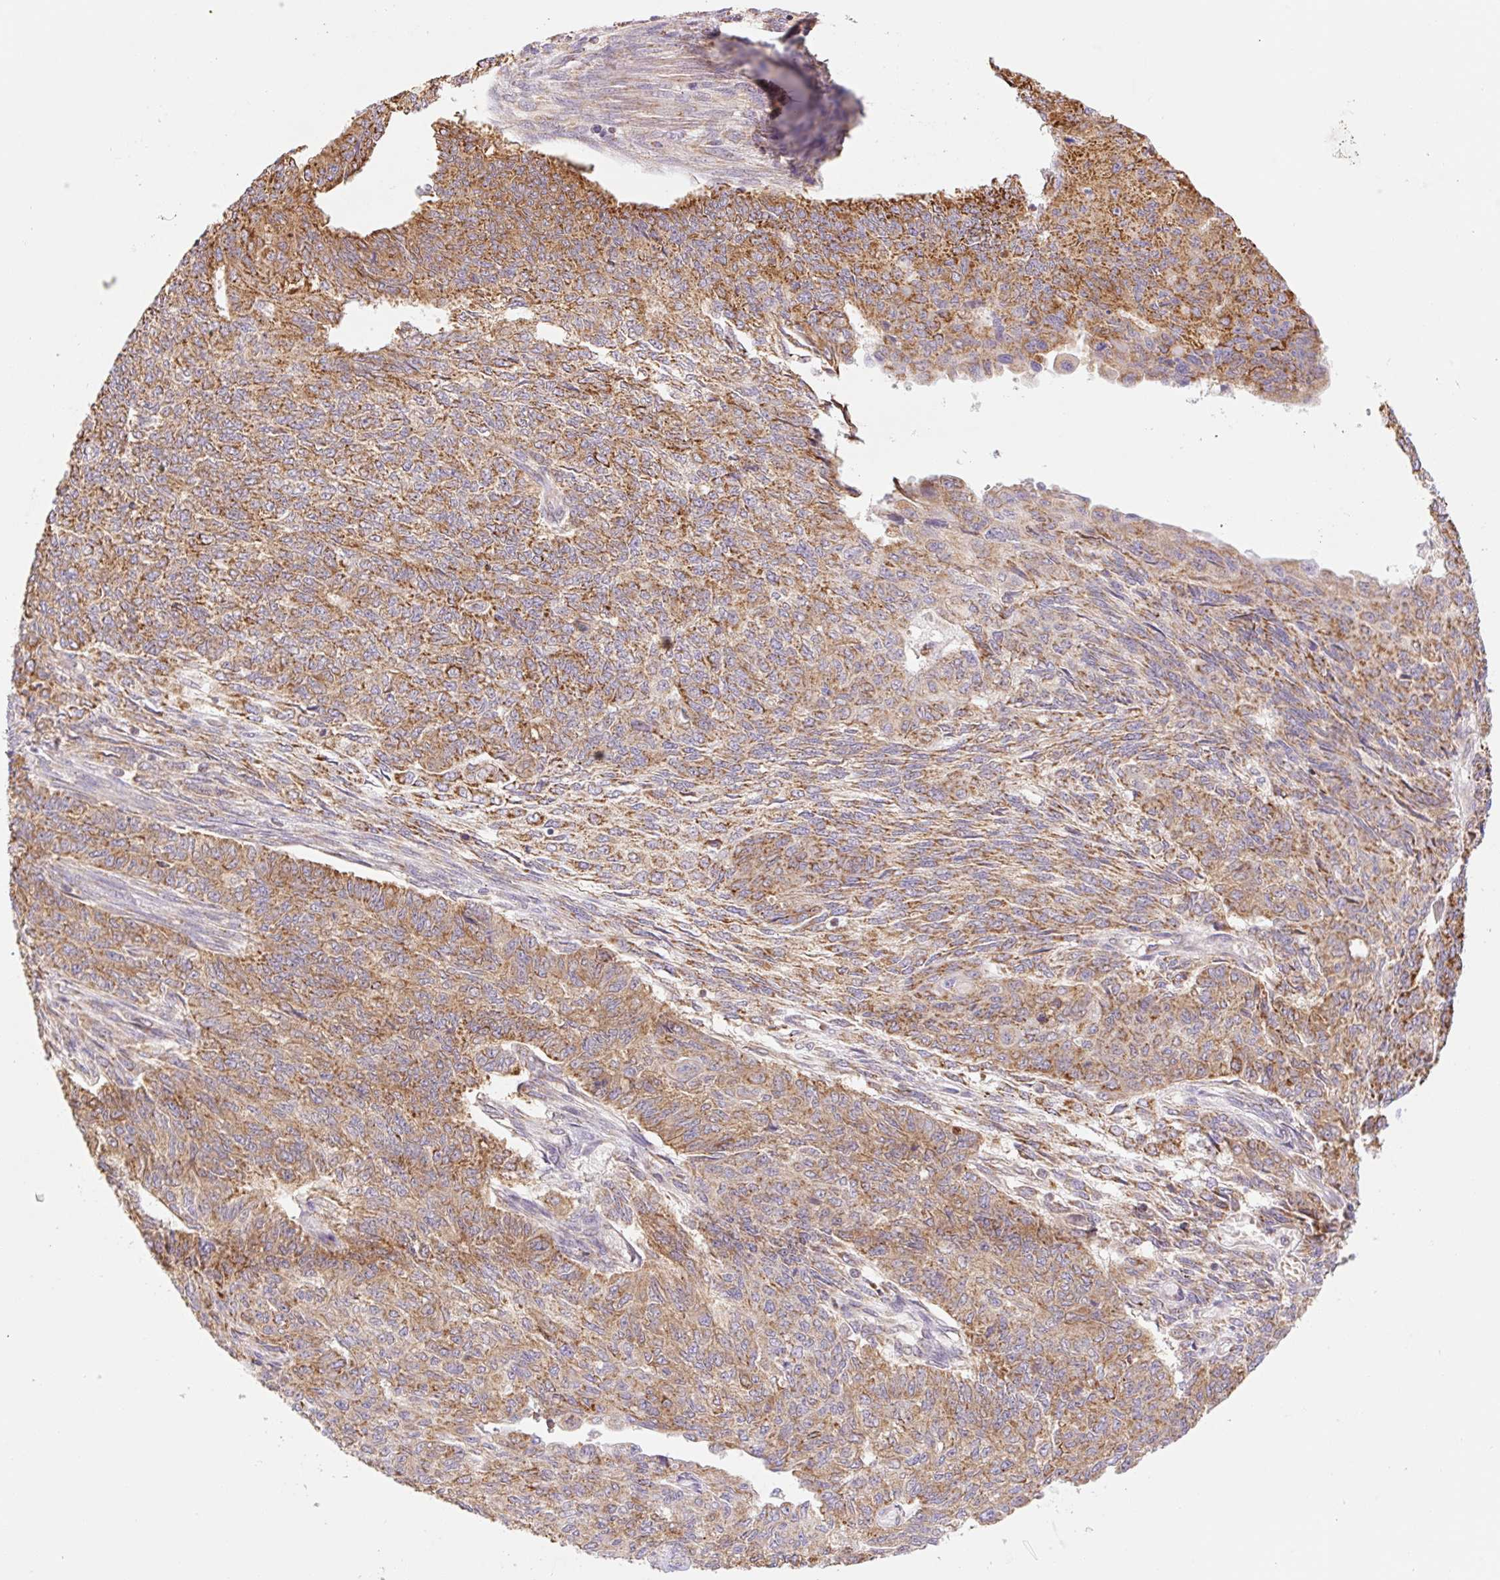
{"staining": {"intensity": "strong", "quantity": ">75%", "location": "cytoplasmic/membranous"}, "tissue": "endometrial cancer", "cell_type": "Tumor cells", "image_type": "cancer", "snomed": [{"axis": "morphology", "description": "Adenocarcinoma, NOS"}, {"axis": "topography", "description": "Endometrium"}], "caption": "The micrograph shows immunohistochemical staining of endometrial cancer (adenocarcinoma). There is strong cytoplasmic/membranous staining is appreciated in about >75% of tumor cells.", "gene": "GOSR2", "patient": {"sex": "female", "age": 32}}